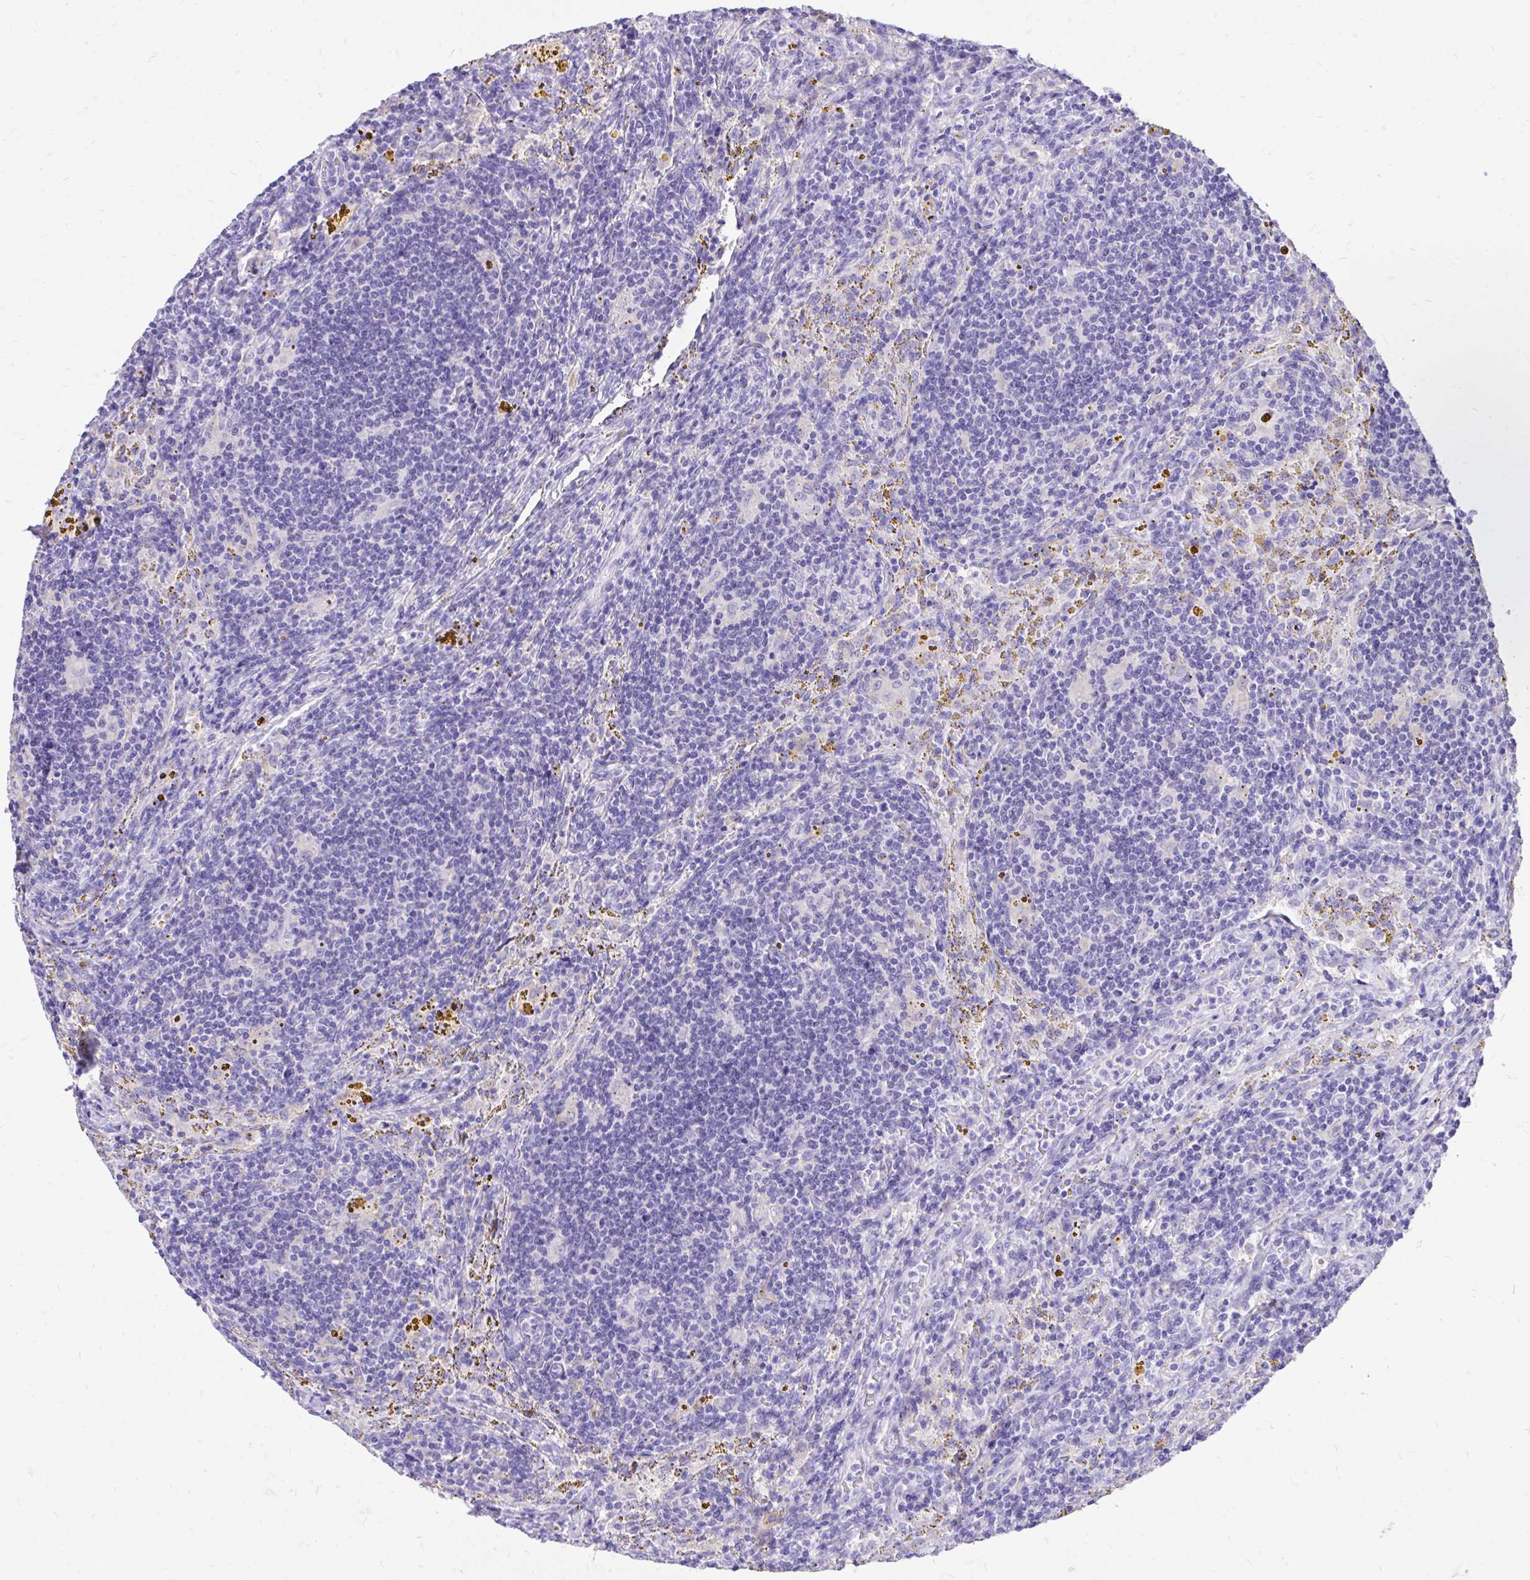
{"staining": {"intensity": "negative", "quantity": "none", "location": "none"}, "tissue": "lymphoma", "cell_type": "Tumor cells", "image_type": "cancer", "snomed": [{"axis": "morphology", "description": "Malignant lymphoma, non-Hodgkin's type, Low grade"}, {"axis": "topography", "description": "Spleen"}], "caption": "An immunohistochemistry image of lymphoma is shown. There is no staining in tumor cells of lymphoma.", "gene": "MON1A", "patient": {"sex": "female", "age": 70}}